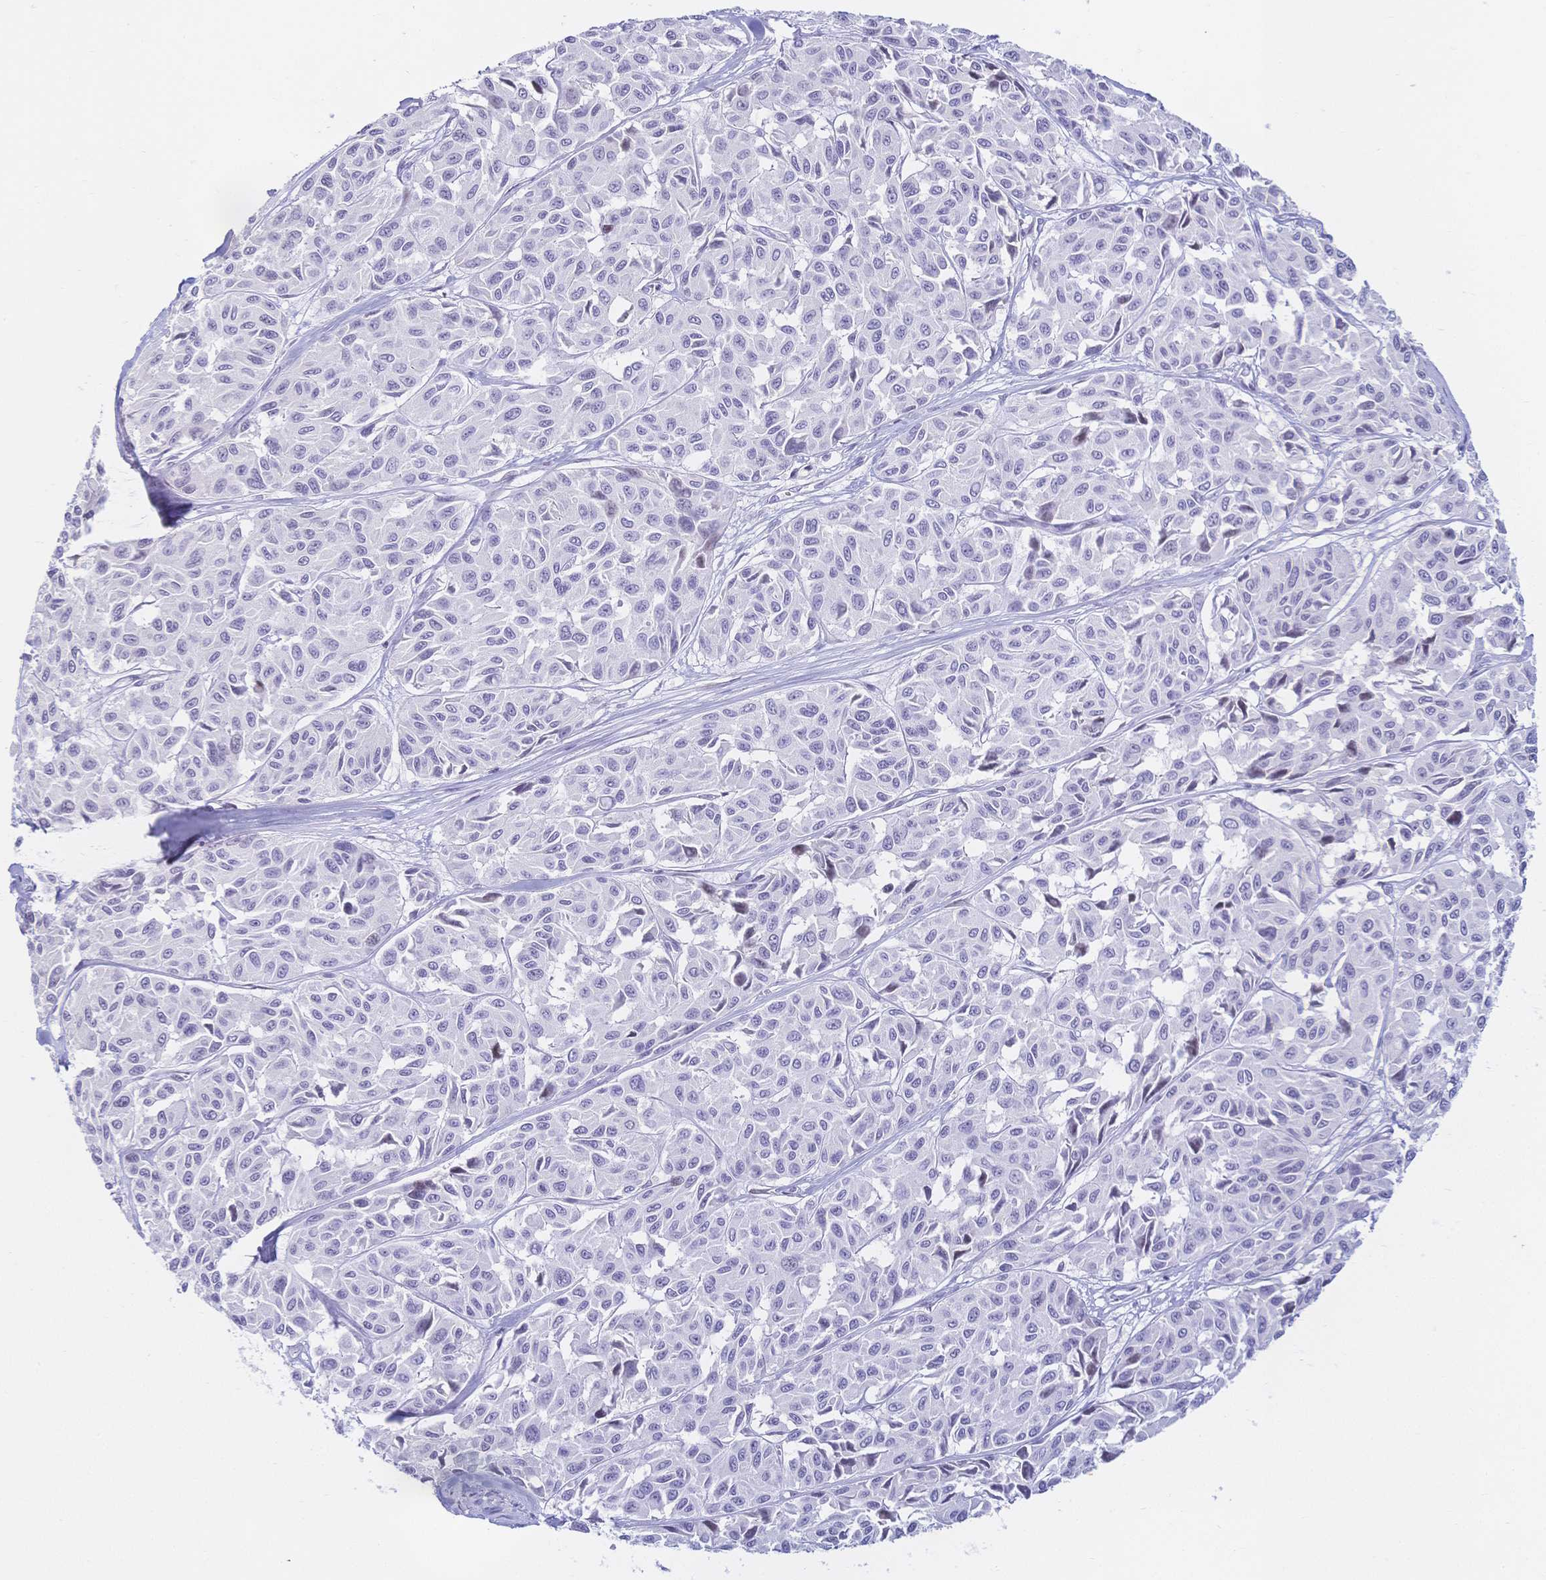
{"staining": {"intensity": "negative", "quantity": "none", "location": "none"}, "tissue": "melanoma", "cell_type": "Tumor cells", "image_type": "cancer", "snomed": [{"axis": "morphology", "description": "Malignant melanoma, NOS"}, {"axis": "topography", "description": "Skin"}], "caption": "Image shows no significant protein positivity in tumor cells of malignant melanoma. Nuclei are stained in blue.", "gene": "CR2", "patient": {"sex": "female", "age": 66}}